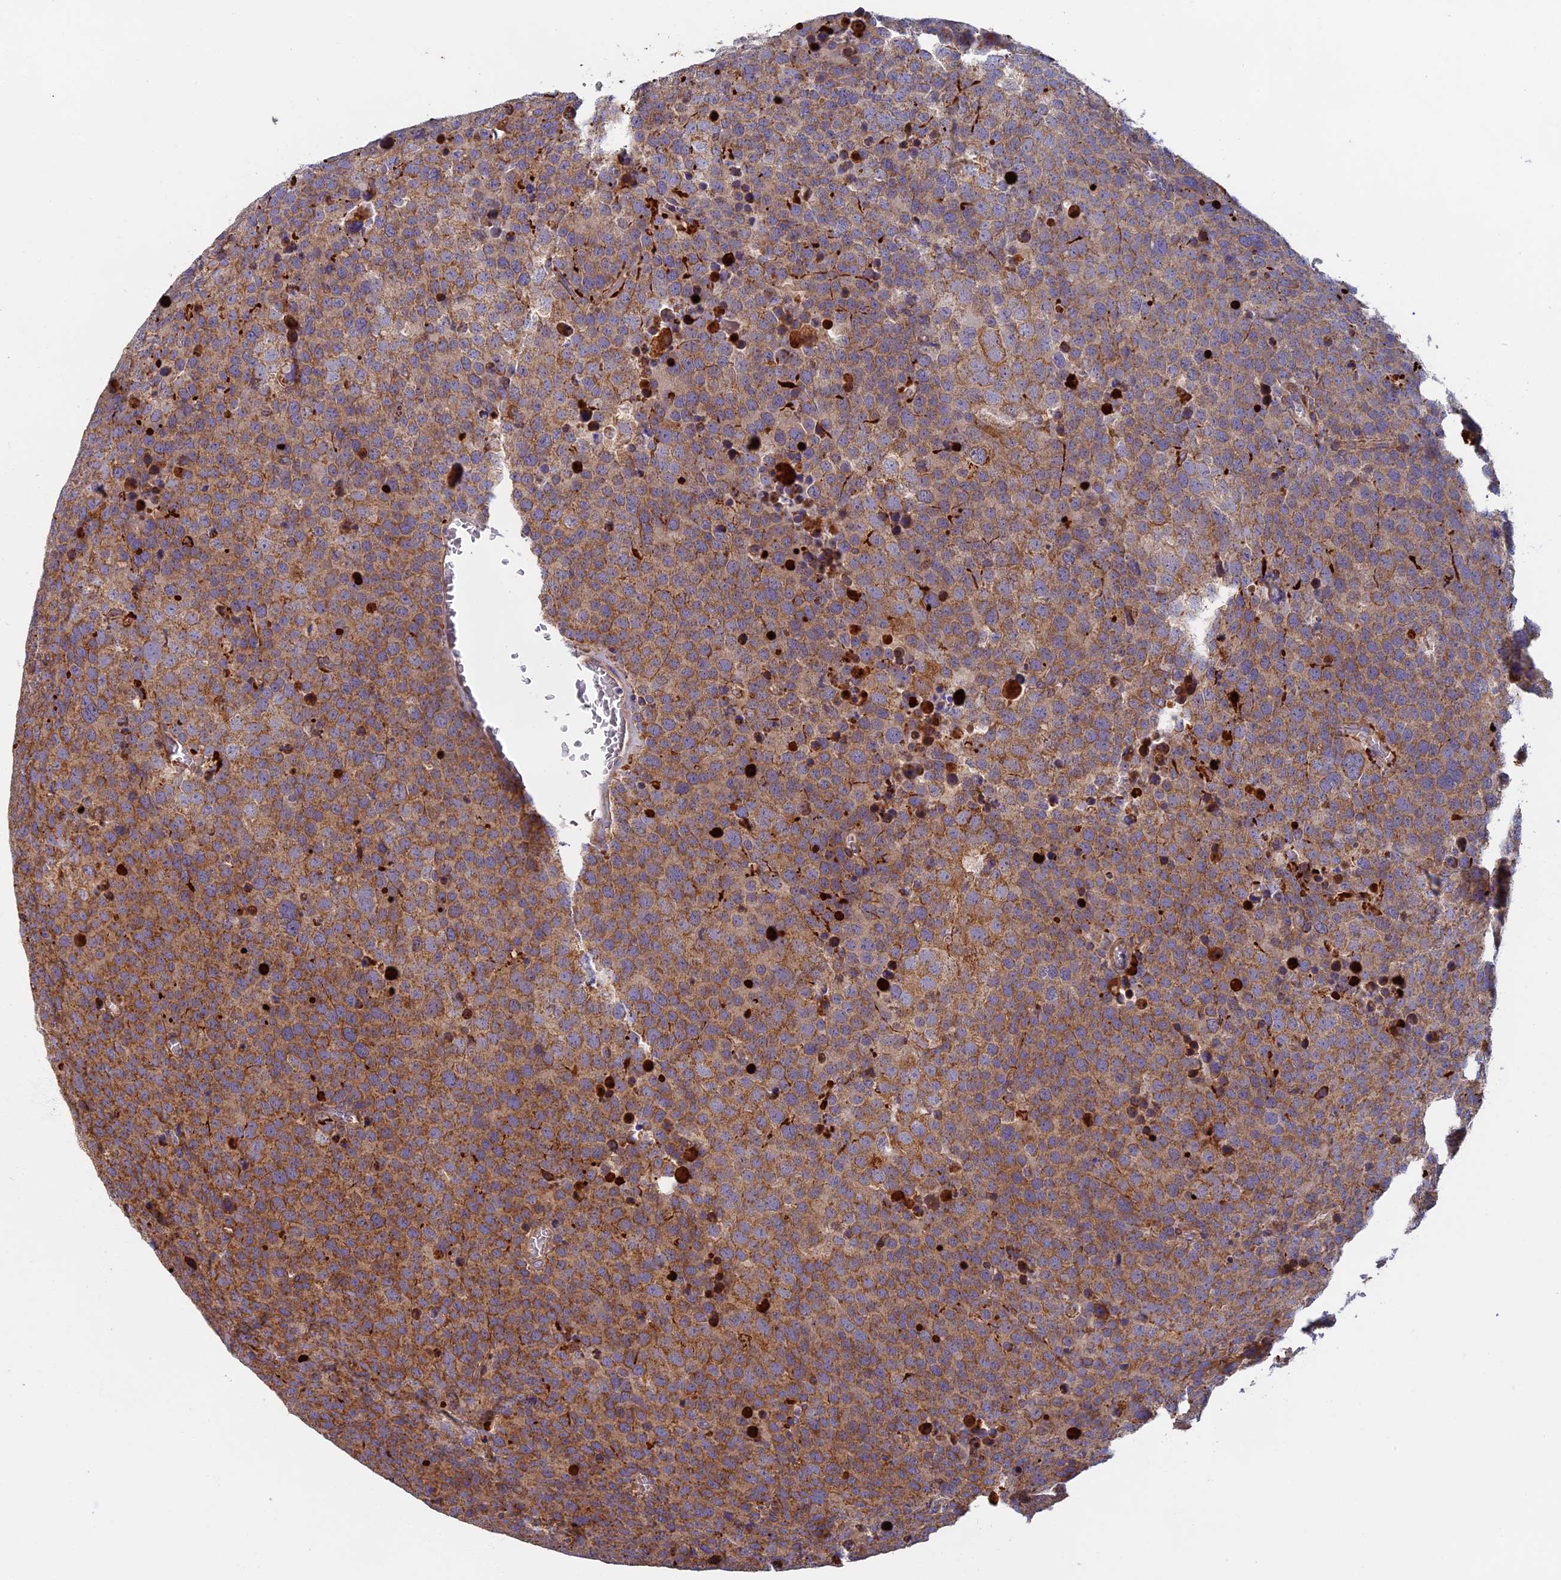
{"staining": {"intensity": "moderate", "quantity": ">75%", "location": "cytoplasmic/membranous"}, "tissue": "testis cancer", "cell_type": "Tumor cells", "image_type": "cancer", "snomed": [{"axis": "morphology", "description": "Seminoma, NOS"}, {"axis": "topography", "description": "Testis"}], "caption": "Human testis seminoma stained for a protein (brown) displays moderate cytoplasmic/membranous positive positivity in approximately >75% of tumor cells.", "gene": "EDAR", "patient": {"sex": "male", "age": 71}}